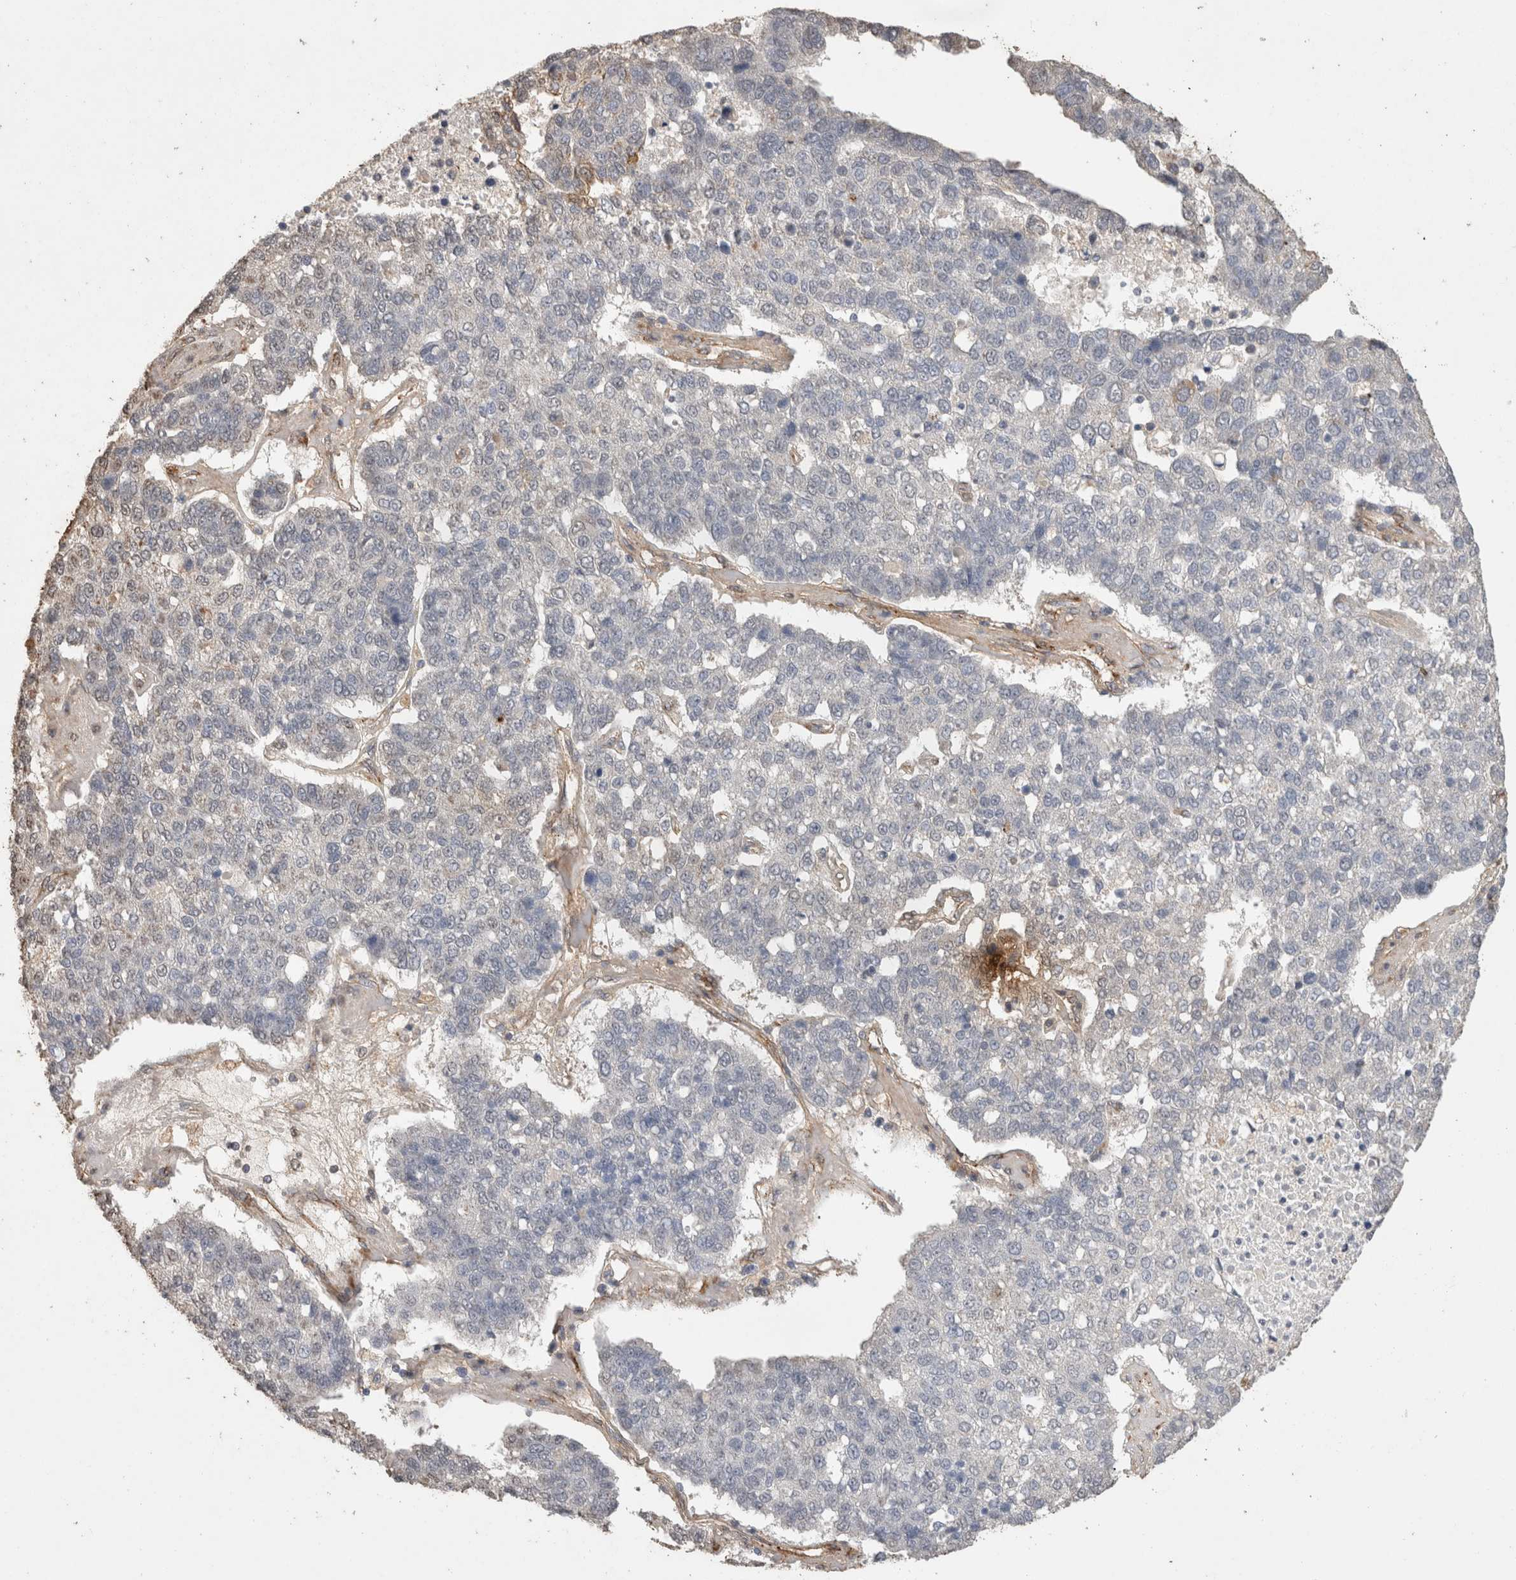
{"staining": {"intensity": "negative", "quantity": "none", "location": "none"}, "tissue": "pancreatic cancer", "cell_type": "Tumor cells", "image_type": "cancer", "snomed": [{"axis": "morphology", "description": "Adenocarcinoma, NOS"}, {"axis": "topography", "description": "Pancreas"}], "caption": "Adenocarcinoma (pancreatic) stained for a protein using immunohistochemistry (IHC) displays no expression tumor cells.", "gene": "C1QTNF5", "patient": {"sex": "female", "age": 61}}